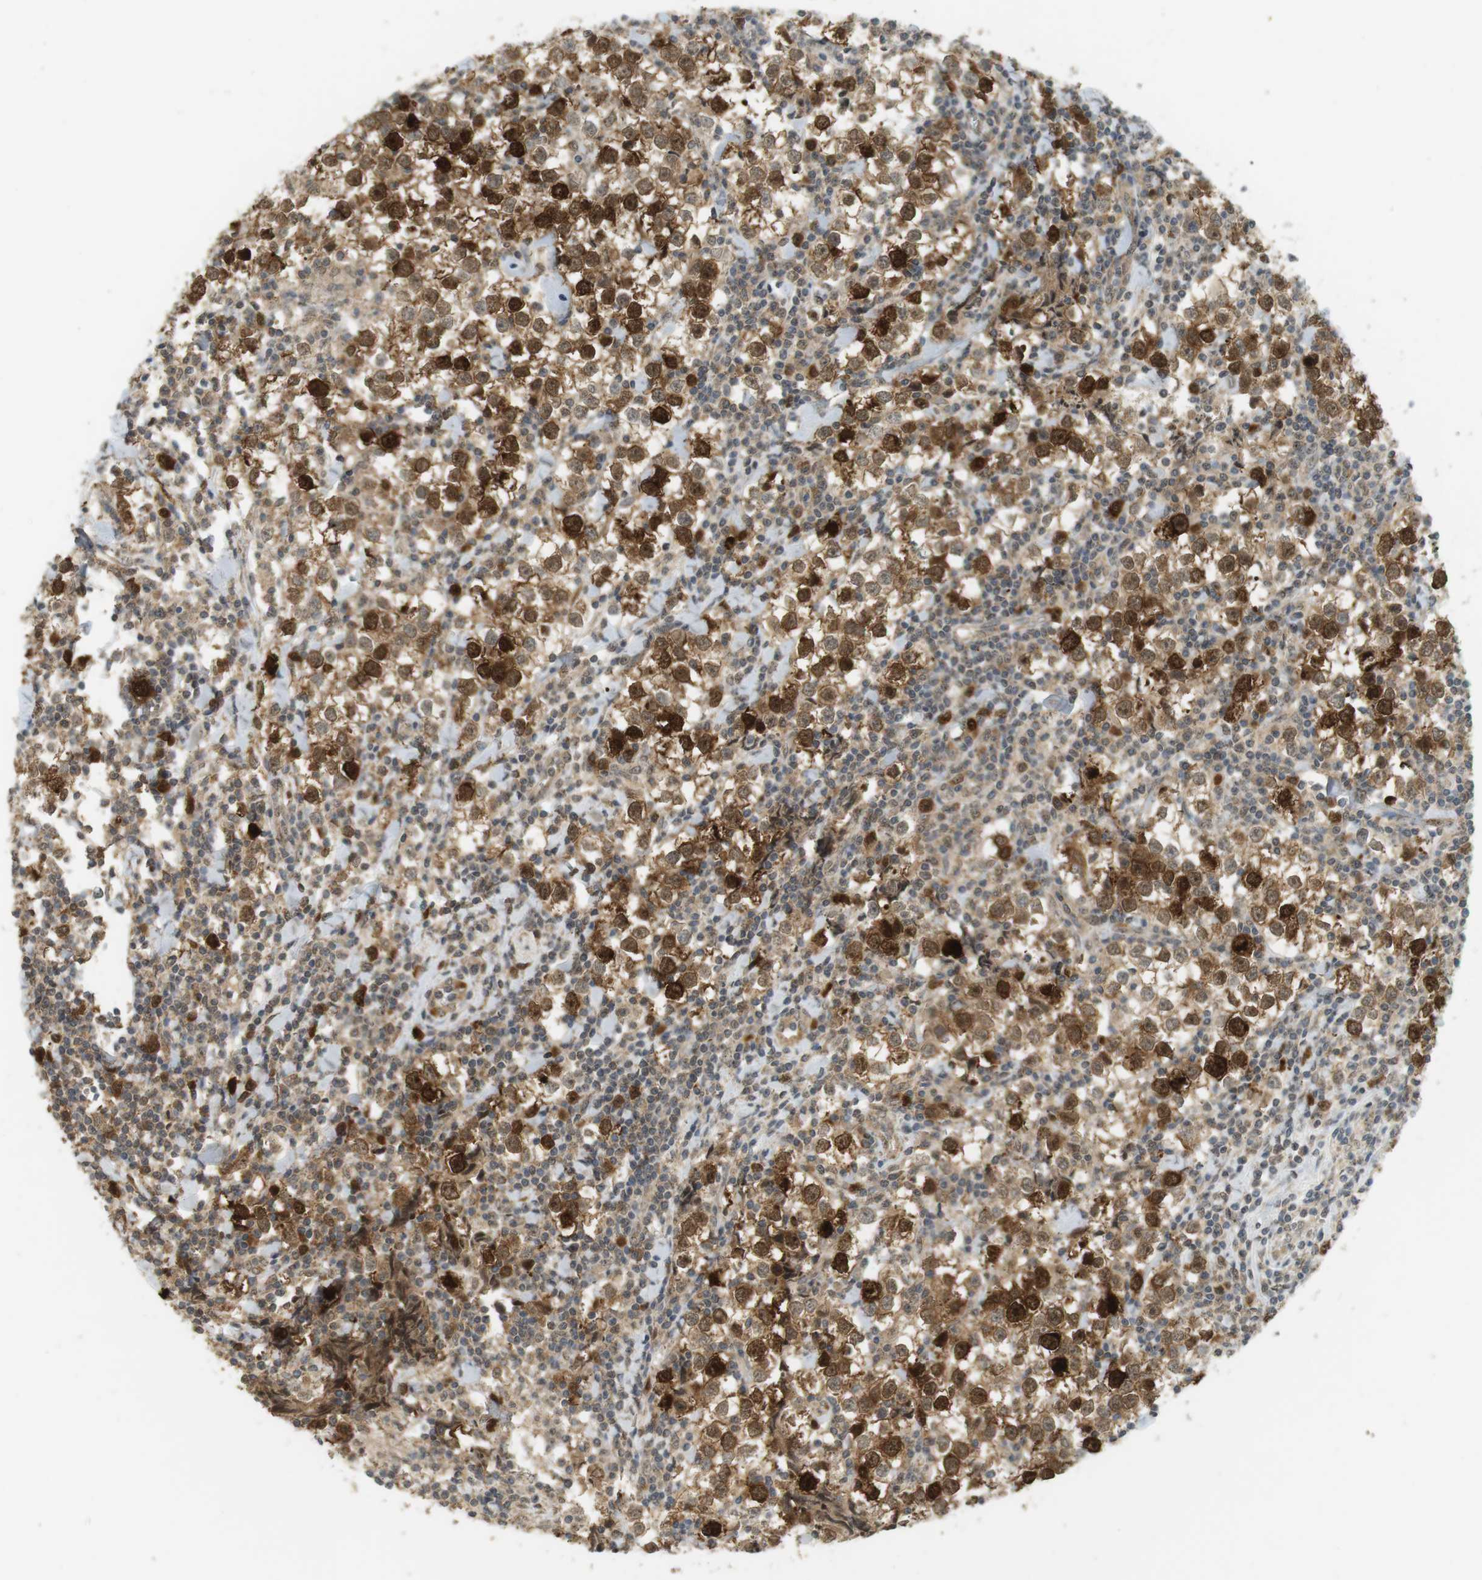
{"staining": {"intensity": "strong", "quantity": "25%-75%", "location": "cytoplasmic/membranous,nuclear"}, "tissue": "testis cancer", "cell_type": "Tumor cells", "image_type": "cancer", "snomed": [{"axis": "morphology", "description": "Seminoma, NOS"}, {"axis": "morphology", "description": "Carcinoma, Embryonal, NOS"}, {"axis": "topography", "description": "Testis"}], "caption": "A brown stain shows strong cytoplasmic/membranous and nuclear expression of a protein in human seminoma (testis) tumor cells. (DAB IHC, brown staining for protein, blue staining for nuclei).", "gene": "TTK", "patient": {"sex": "male", "age": 36}}